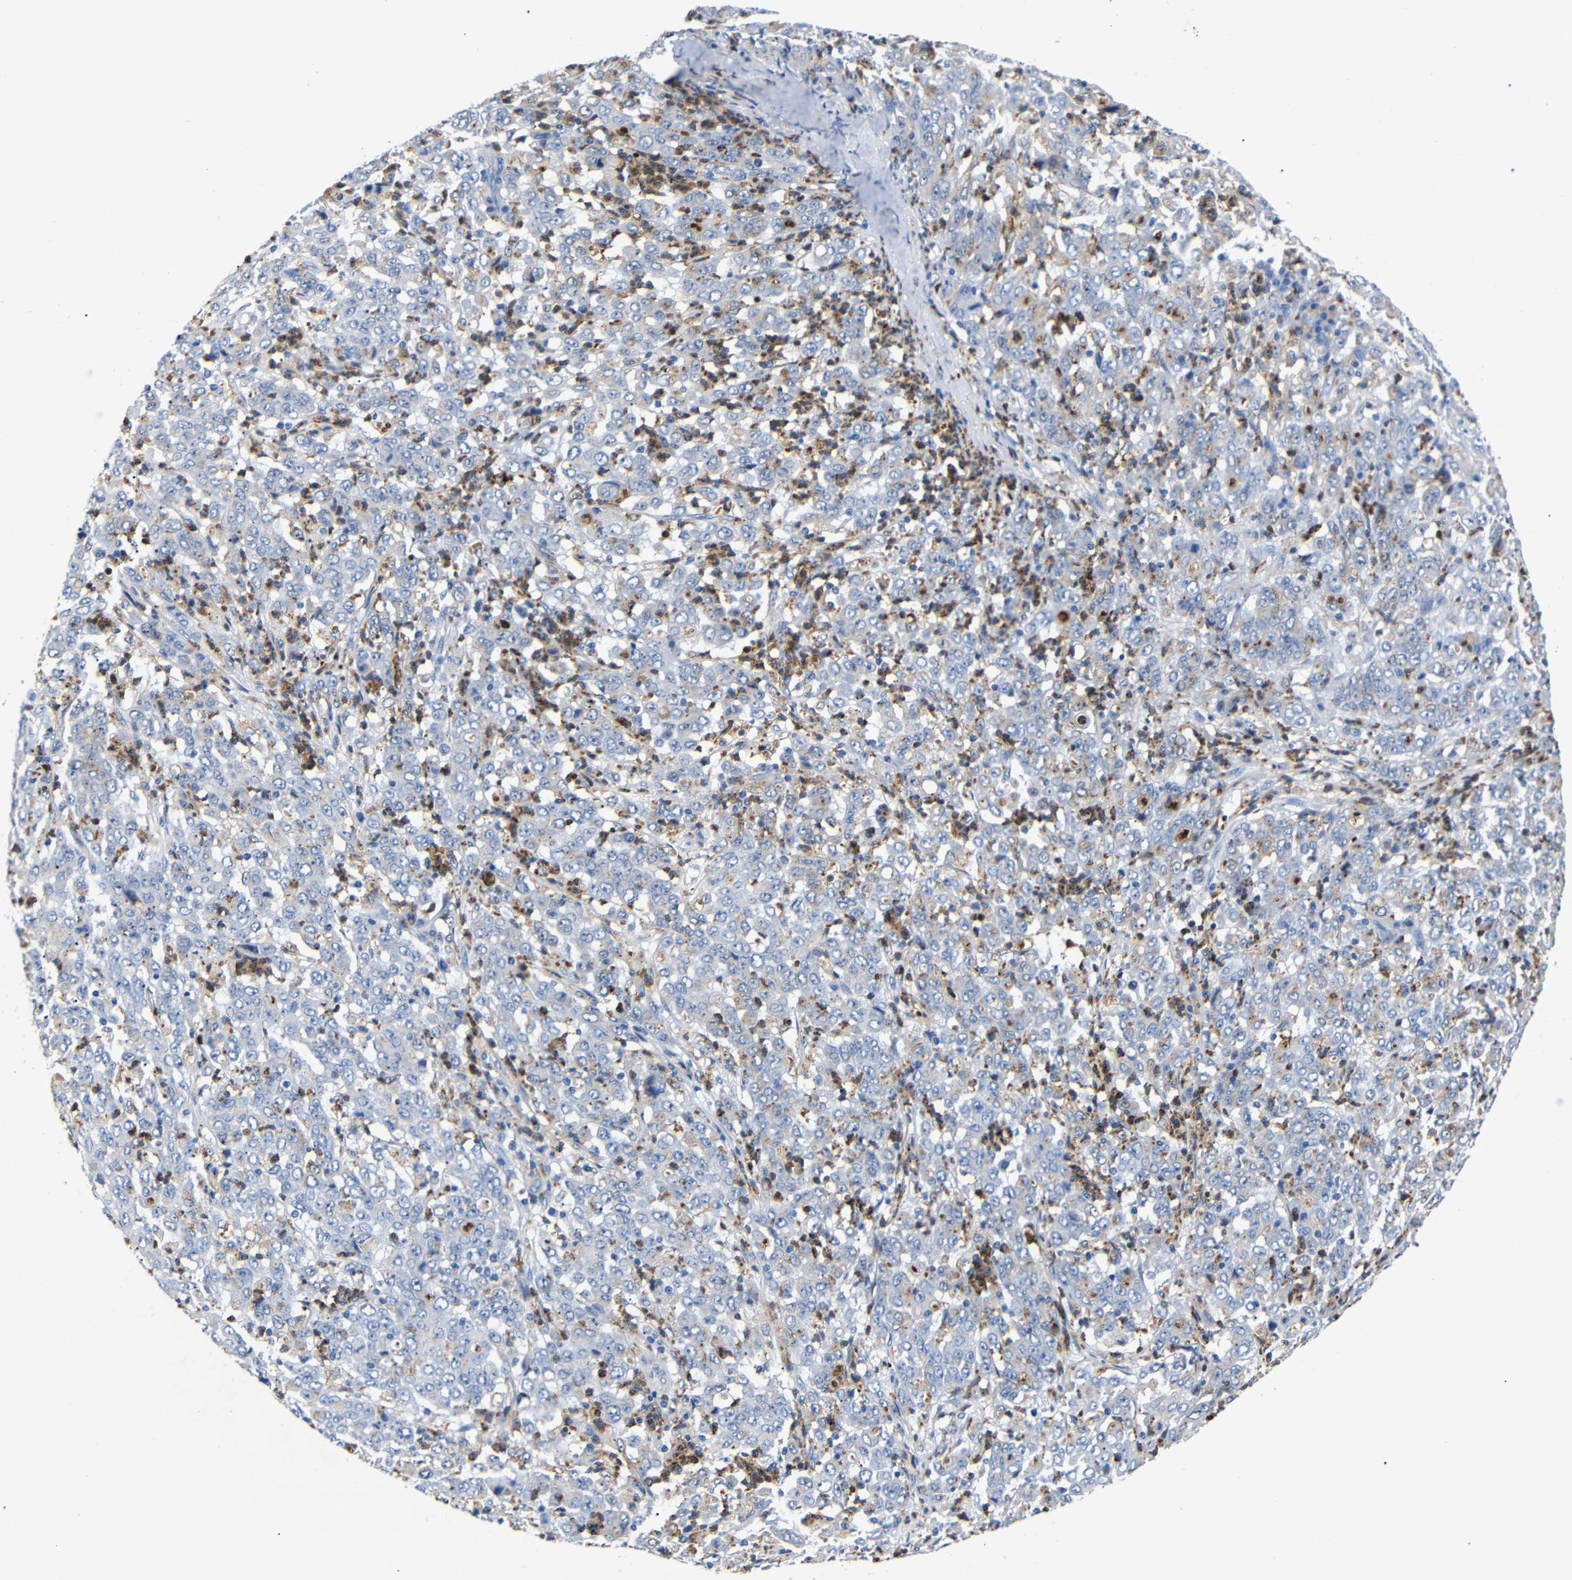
{"staining": {"intensity": "weak", "quantity": "<25%", "location": "cytoplasmic/membranous"}, "tissue": "stomach cancer", "cell_type": "Tumor cells", "image_type": "cancer", "snomed": [{"axis": "morphology", "description": "Adenocarcinoma, NOS"}, {"axis": "topography", "description": "Stomach, lower"}], "caption": "A histopathology image of stomach adenocarcinoma stained for a protein demonstrates no brown staining in tumor cells.", "gene": "SDCBP", "patient": {"sex": "female", "age": 71}}